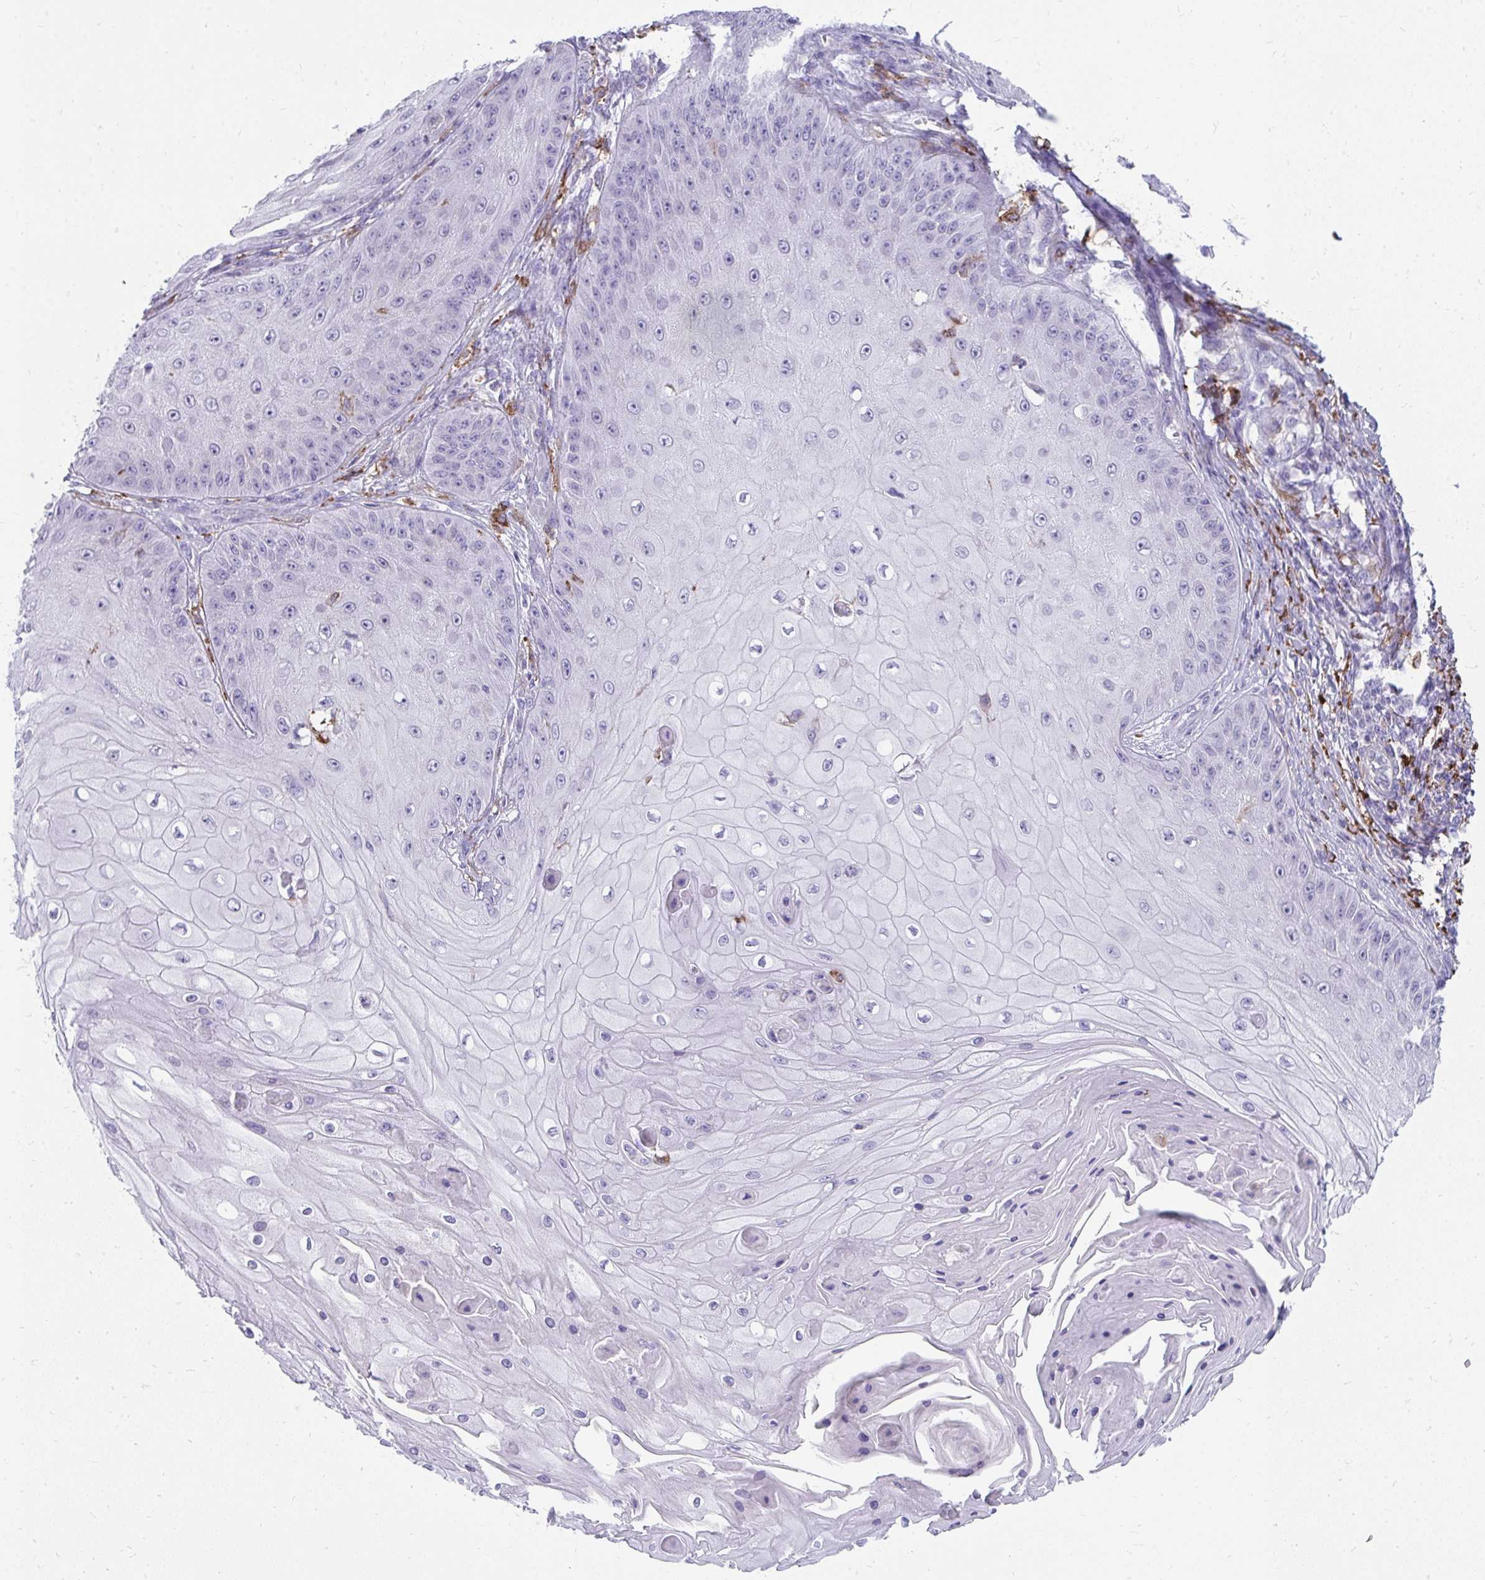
{"staining": {"intensity": "negative", "quantity": "none", "location": "none"}, "tissue": "skin cancer", "cell_type": "Tumor cells", "image_type": "cancer", "snomed": [{"axis": "morphology", "description": "Squamous cell carcinoma, NOS"}, {"axis": "topography", "description": "Skin"}], "caption": "IHC image of human skin cancer (squamous cell carcinoma) stained for a protein (brown), which reveals no staining in tumor cells. (Immunohistochemistry (ihc), brightfield microscopy, high magnification).", "gene": "CD163", "patient": {"sex": "male", "age": 70}}